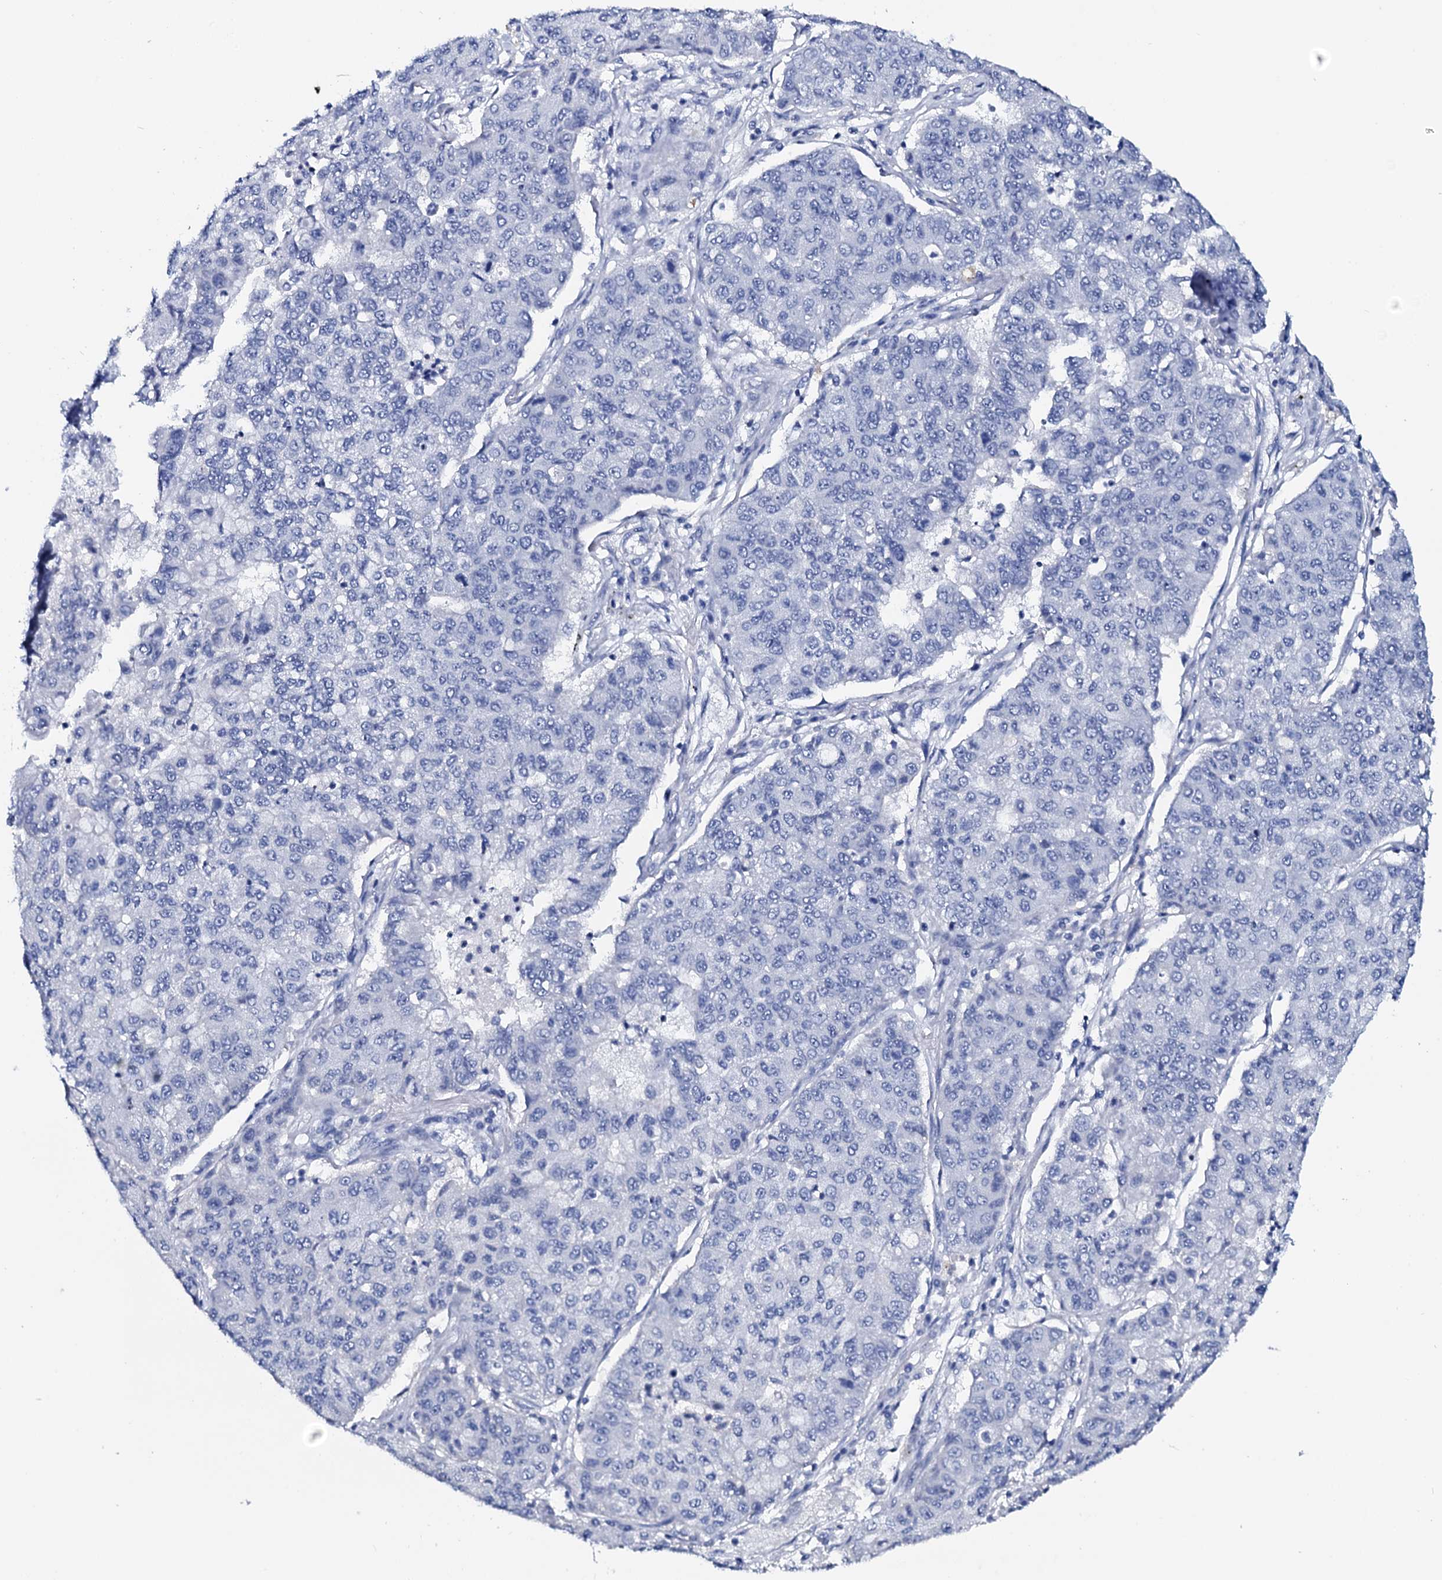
{"staining": {"intensity": "negative", "quantity": "none", "location": "none"}, "tissue": "lung cancer", "cell_type": "Tumor cells", "image_type": "cancer", "snomed": [{"axis": "morphology", "description": "Squamous cell carcinoma, NOS"}, {"axis": "topography", "description": "Lung"}], "caption": "Protein analysis of squamous cell carcinoma (lung) displays no significant expression in tumor cells. (DAB (3,3'-diaminobenzidine) IHC visualized using brightfield microscopy, high magnification).", "gene": "GYS2", "patient": {"sex": "male", "age": 74}}